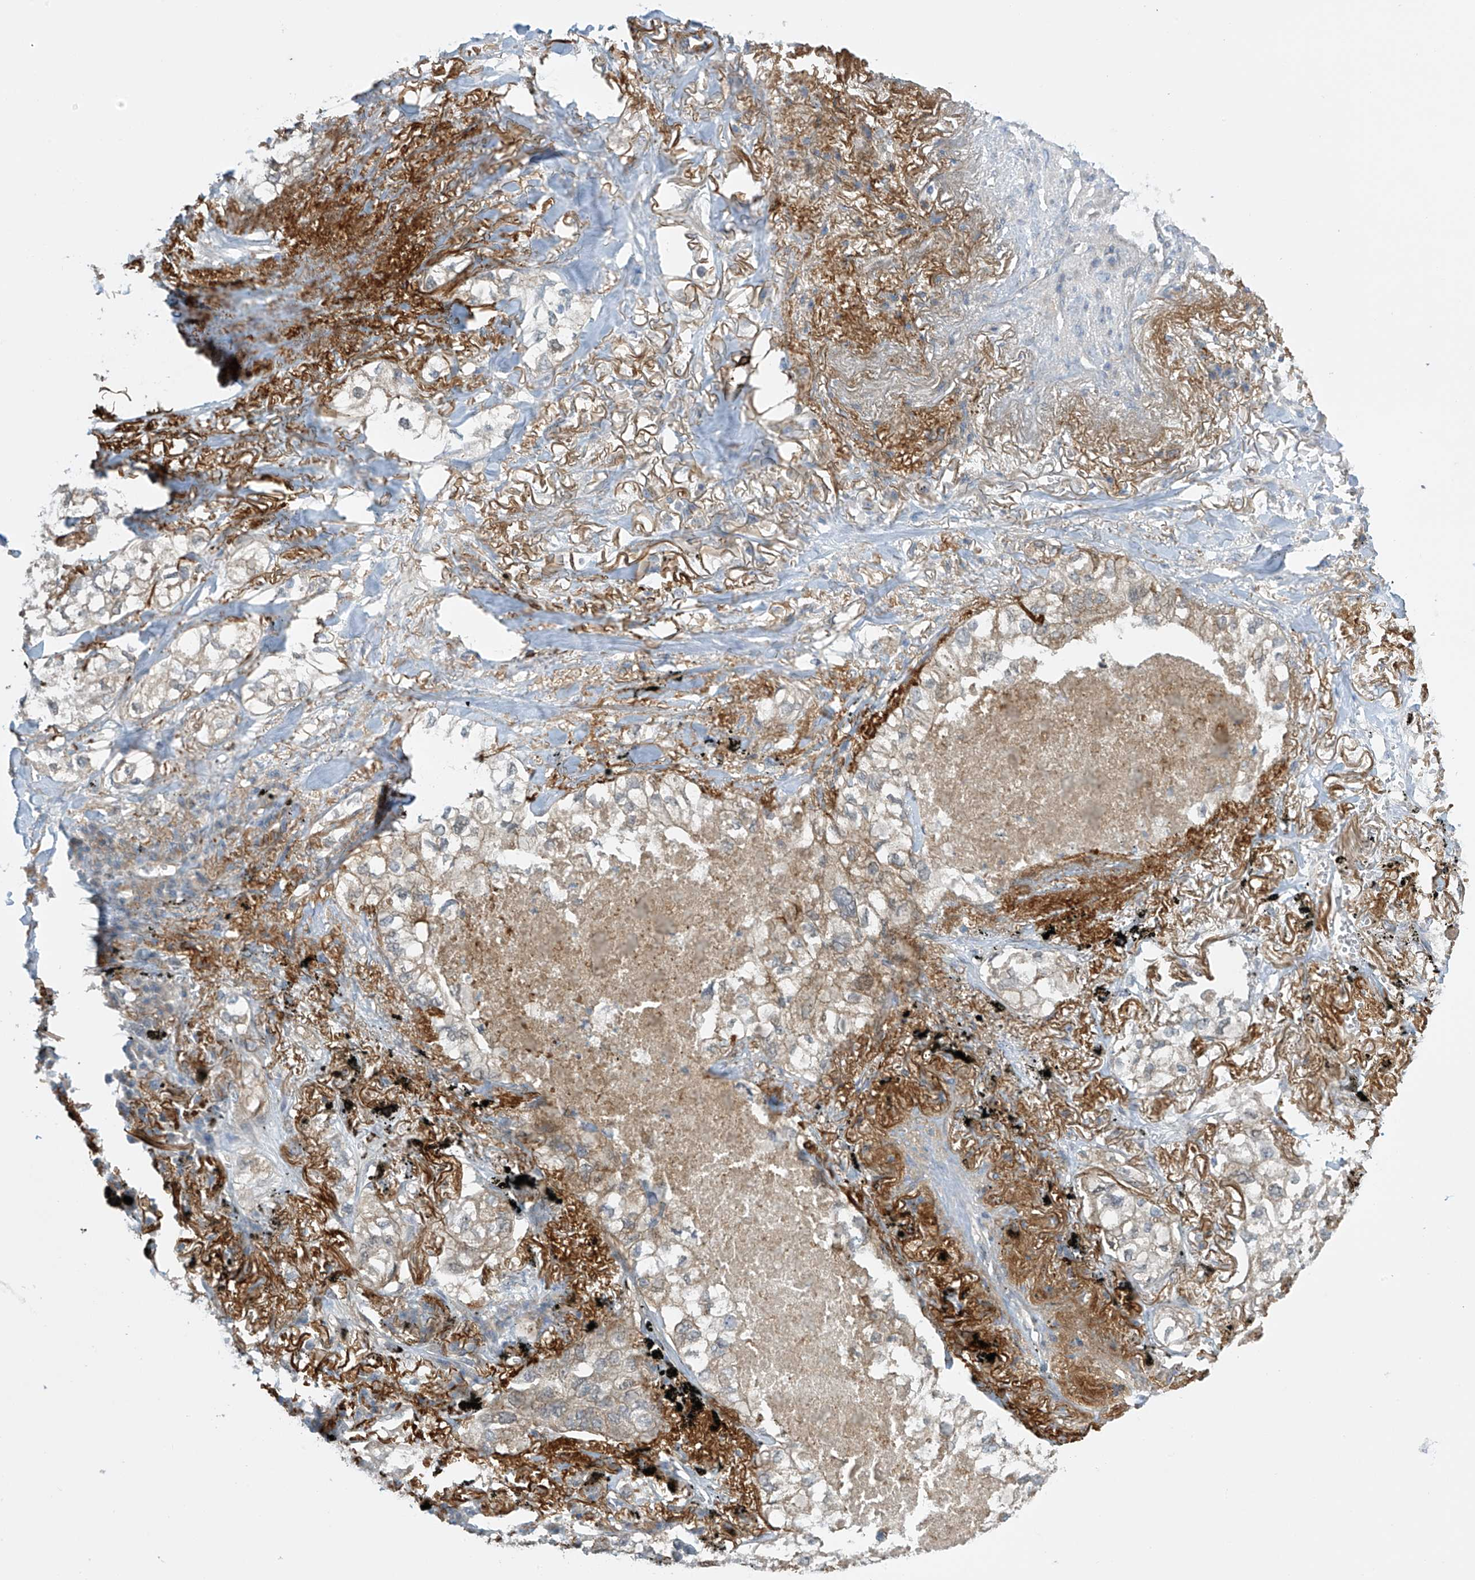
{"staining": {"intensity": "moderate", "quantity": "25%-75%", "location": "cytoplasmic/membranous"}, "tissue": "lung cancer", "cell_type": "Tumor cells", "image_type": "cancer", "snomed": [{"axis": "morphology", "description": "Adenocarcinoma, NOS"}, {"axis": "topography", "description": "Lung"}], "caption": "IHC histopathology image of lung cancer stained for a protein (brown), which displays medium levels of moderate cytoplasmic/membranous expression in about 25%-75% of tumor cells.", "gene": "FSD1L", "patient": {"sex": "male", "age": 65}}